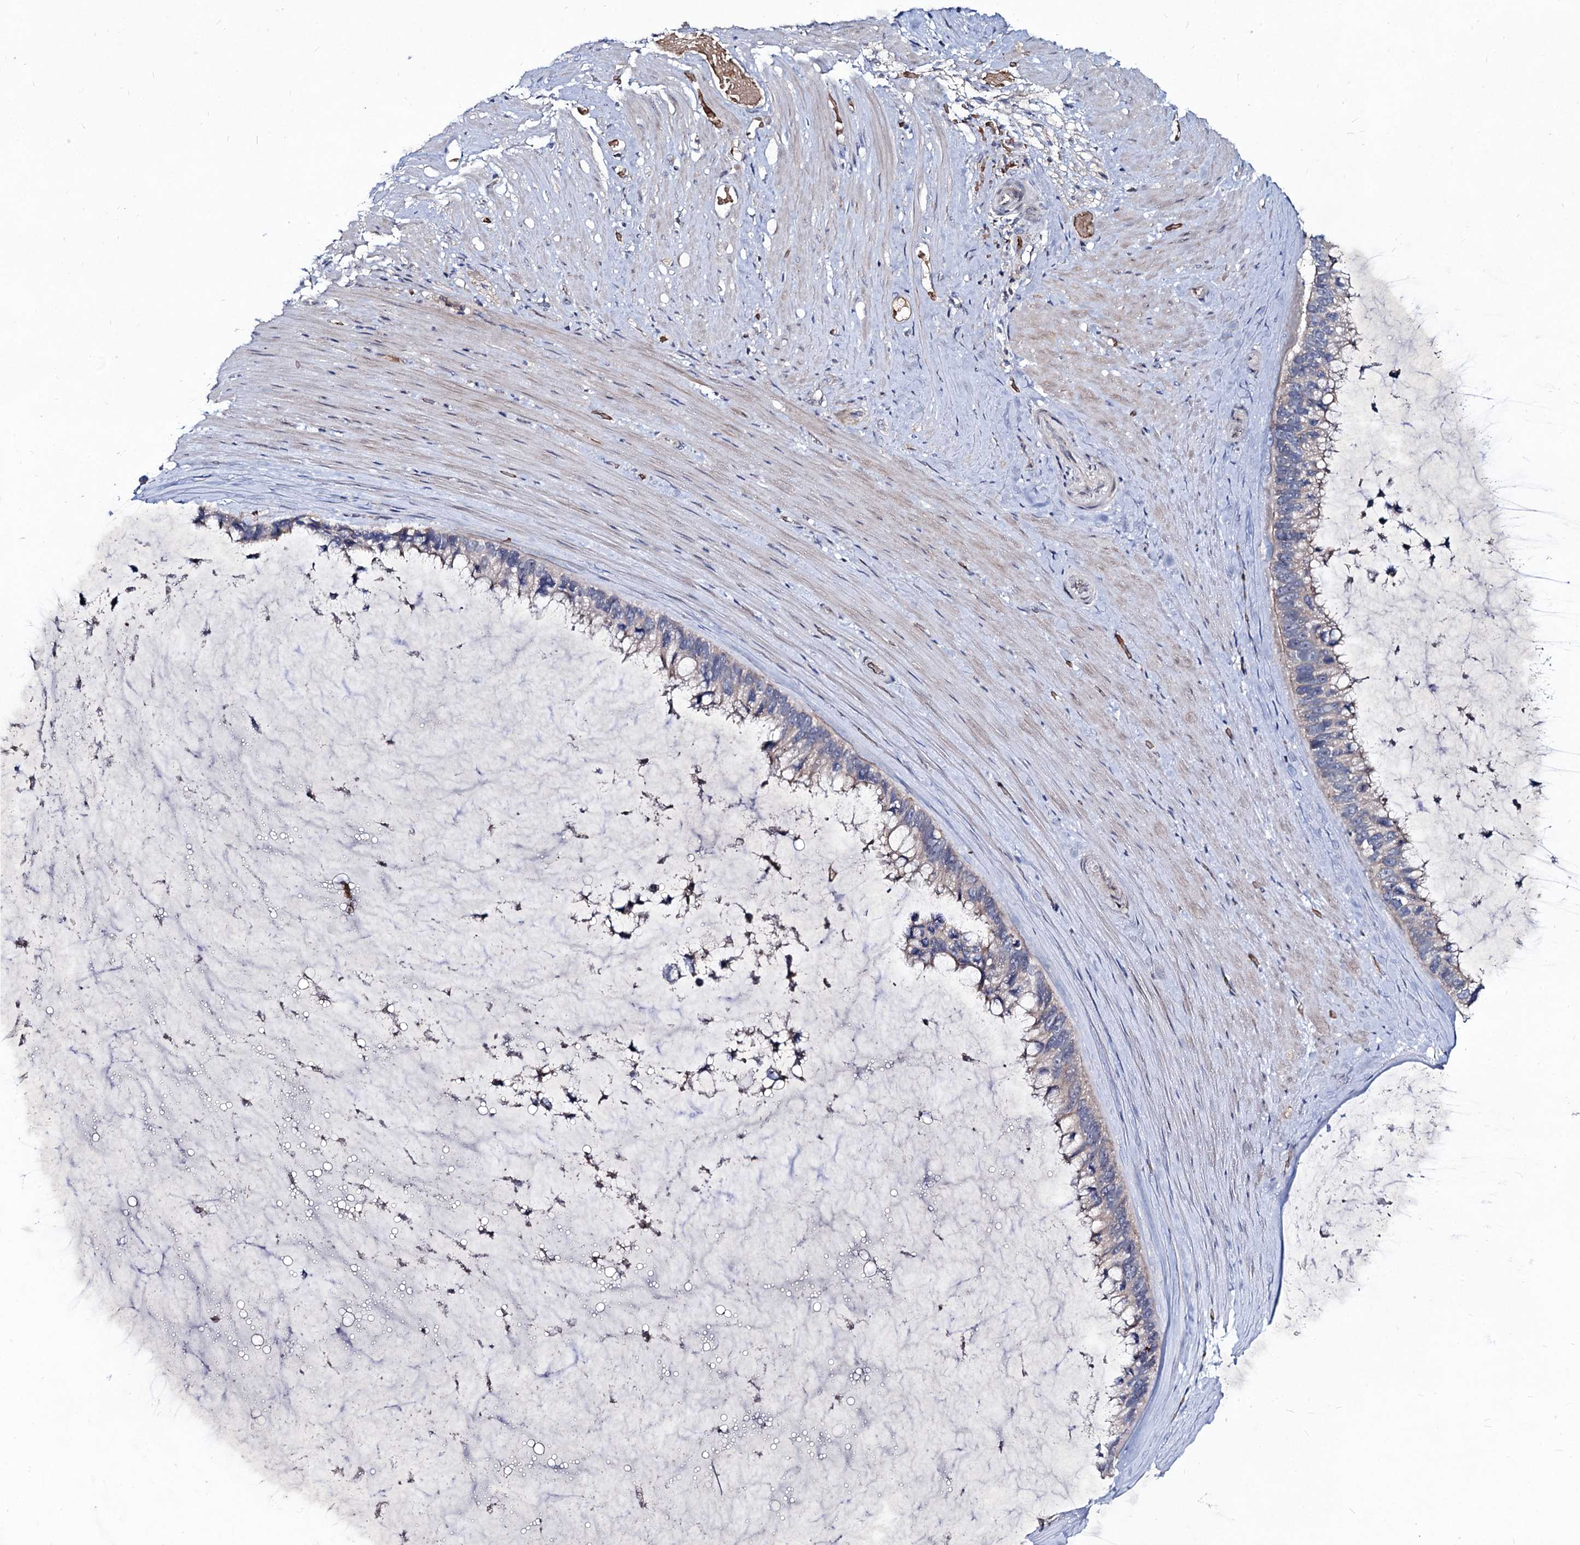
{"staining": {"intensity": "negative", "quantity": "none", "location": "none"}, "tissue": "ovarian cancer", "cell_type": "Tumor cells", "image_type": "cancer", "snomed": [{"axis": "morphology", "description": "Cystadenocarcinoma, mucinous, NOS"}, {"axis": "topography", "description": "Ovary"}], "caption": "Immunohistochemical staining of mucinous cystadenocarcinoma (ovarian) reveals no significant expression in tumor cells.", "gene": "RNF6", "patient": {"sex": "female", "age": 39}}